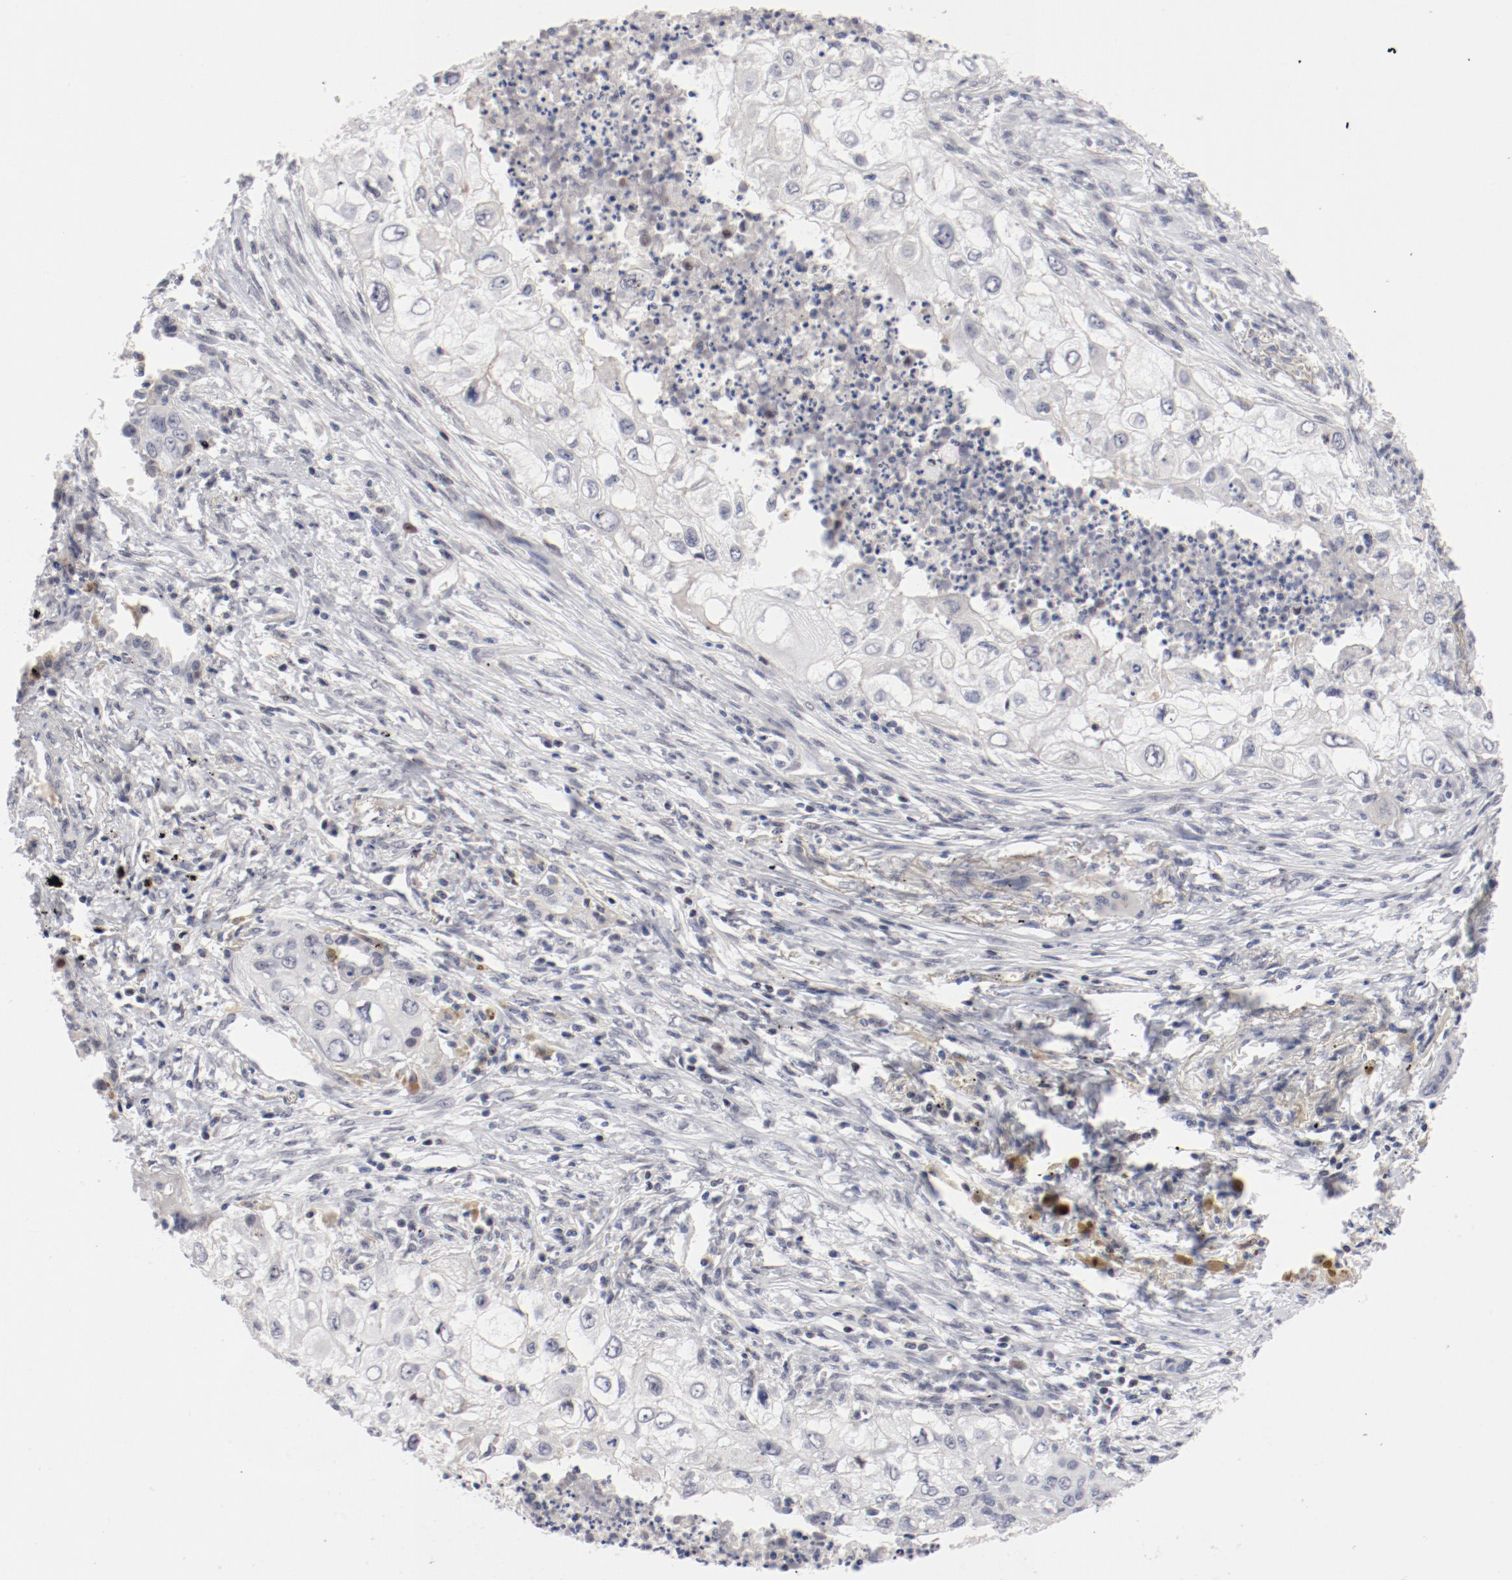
{"staining": {"intensity": "negative", "quantity": "none", "location": "none"}, "tissue": "lung cancer", "cell_type": "Tumor cells", "image_type": "cancer", "snomed": [{"axis": "morphology", "description": "Squamous cell carcinoma, NOS"}, {"axis": "topography", "description": "Lung"}], "caption": "Human lung squamous cell carcinoma stained for a protein using immunohistochemistry (IHC) exhibits no staining in tumor cells.", "gene": "FSCB", "patient": {"sex": "male", "age": 71}}